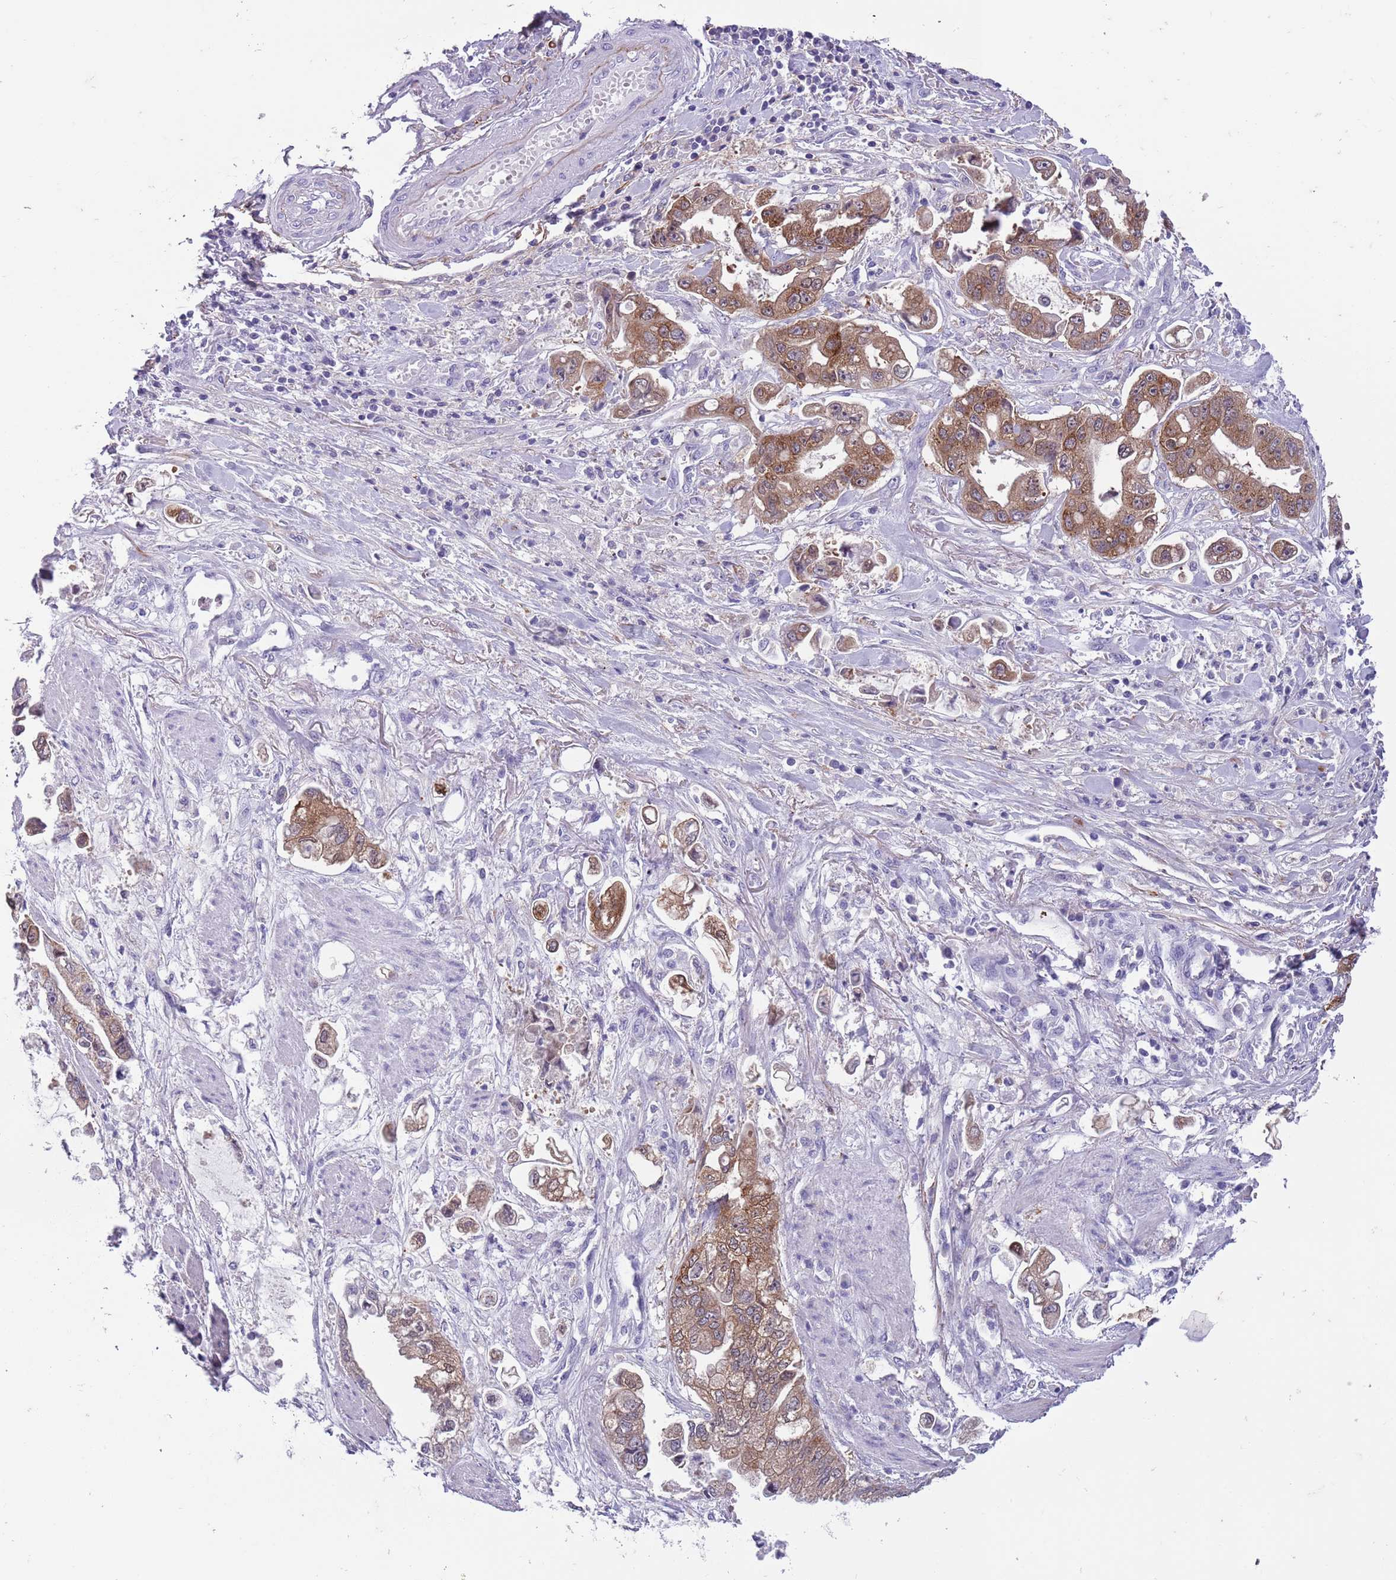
{"staining": {"intensity": "strong", "quantity": ">75%", "location": "cytoplasmic/membranous"}, "tissue": "stomach cancer", "cell_type": "Tumor cells", "image_type": "cancer", "snomed": [{"axis": "morphology", "description": "Adenocarcinoma, NOS"}, {"axis": "topography", "description": "Stomach"}], "caption": "An immunohistochemistry (IHC) image of neoplastic tissue is shown. Protein staining in brown highlights strong cytoplasmic/membranous positivity in stomach cancer (adenocarcinoma) within tumor cells. (brown staining indicates protein expression, while blue staining denotes nuclei).", "gene": "PFKFB2", "patient": {"sex": "male", "age": 62}}